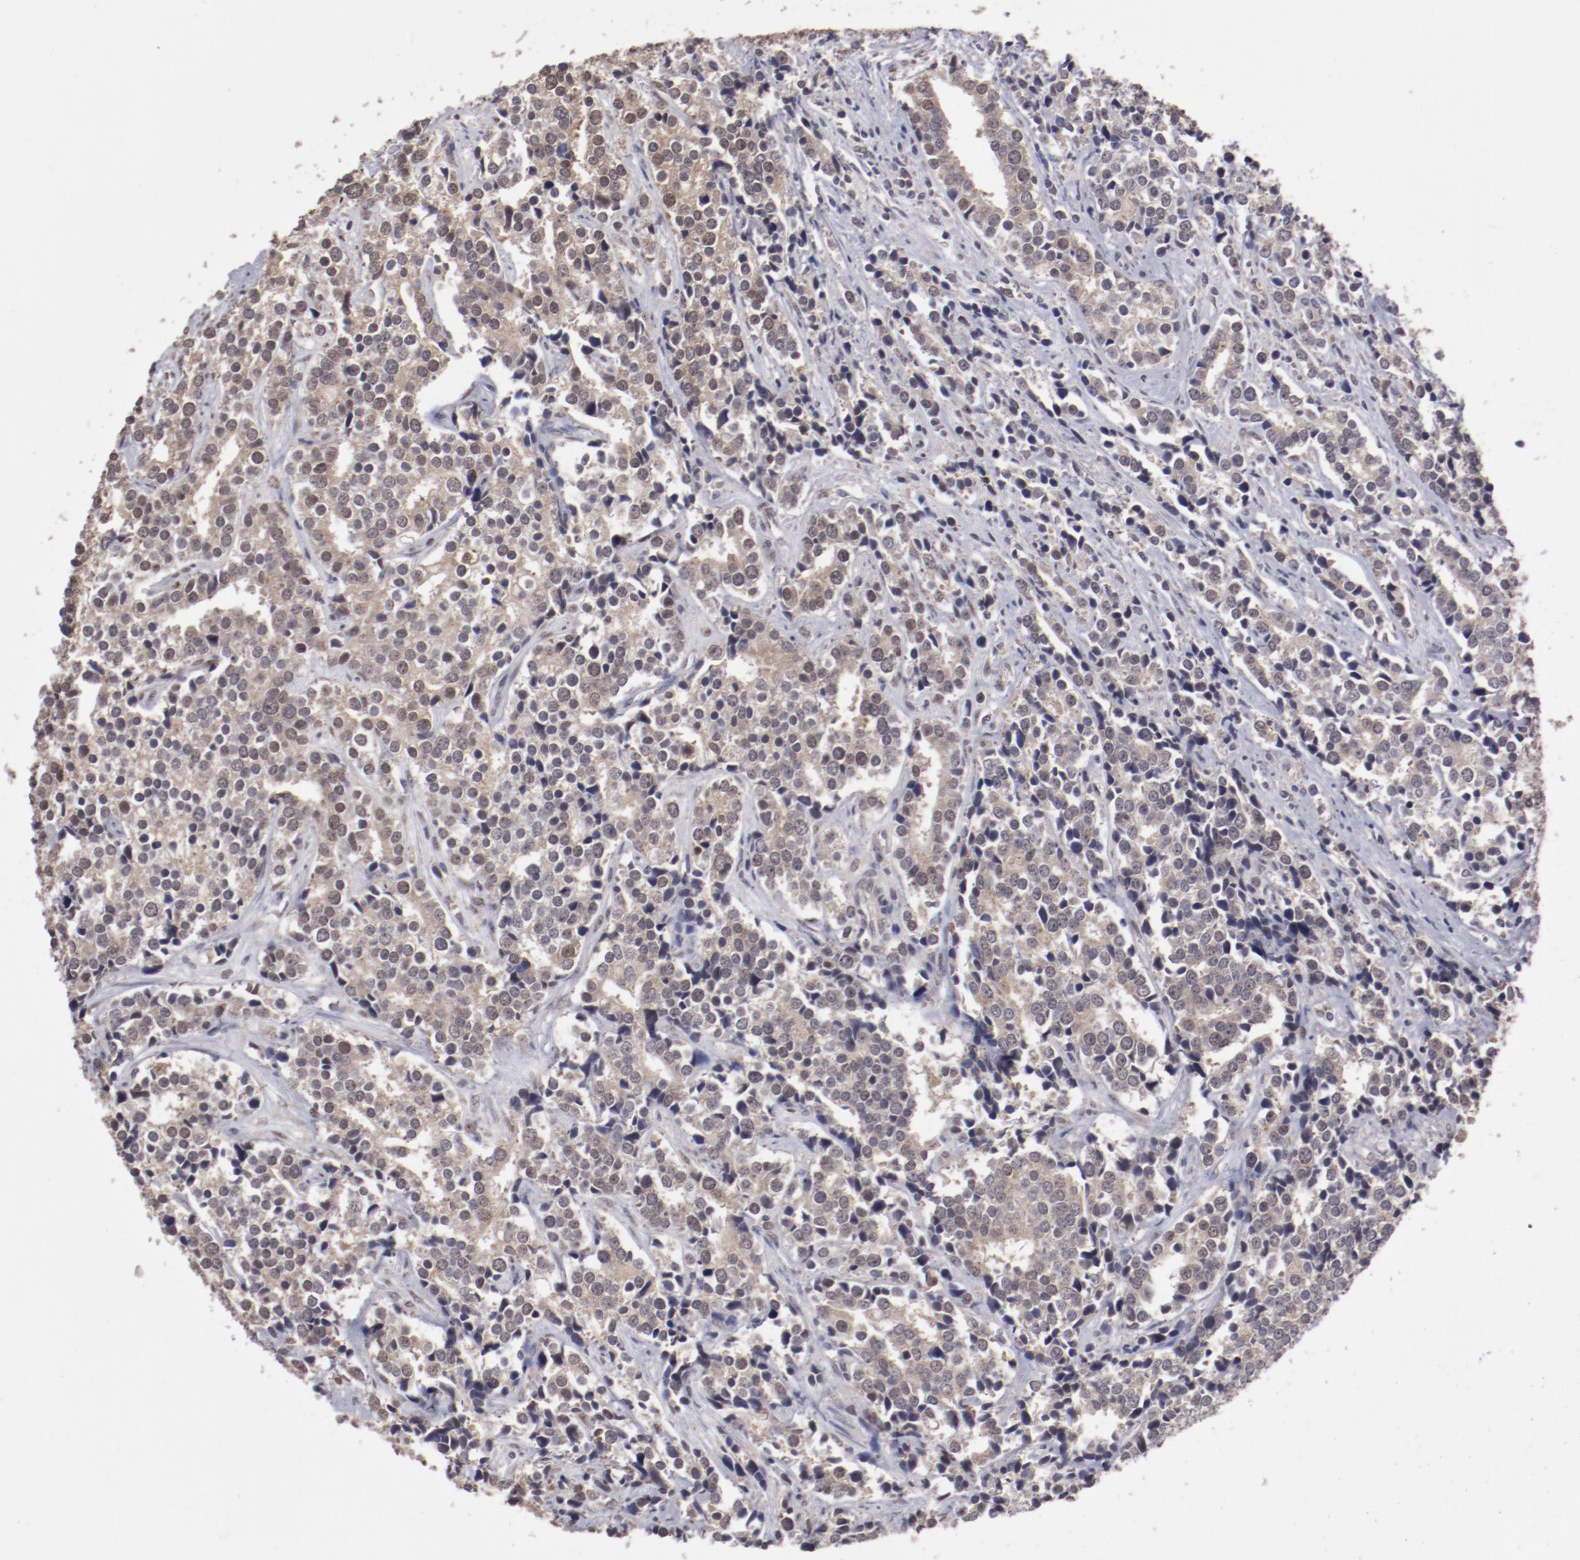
{"staining": {"intensity": "weak", "quantity": "25%-75%", "location": "cytoplasmic/membranous,nuclear"}, "tissue": "prostate cancer", "cell_type": "Tumor cells", "image_type": "cancer", "snomed": [{"axis": "morphology", "description": "Adenocarcinoma, High grade"}, {"axis": "topography", "description": "Prostate"}], "caption": "An image of adenocarcinoma (high-grade) (prostate) stained for a protein reveals weak cytoplasmic/membranous and nuclear brown staining in tumor cells.", "gene": "ARNT", "patient": {"sex": "male", "age": 71}}